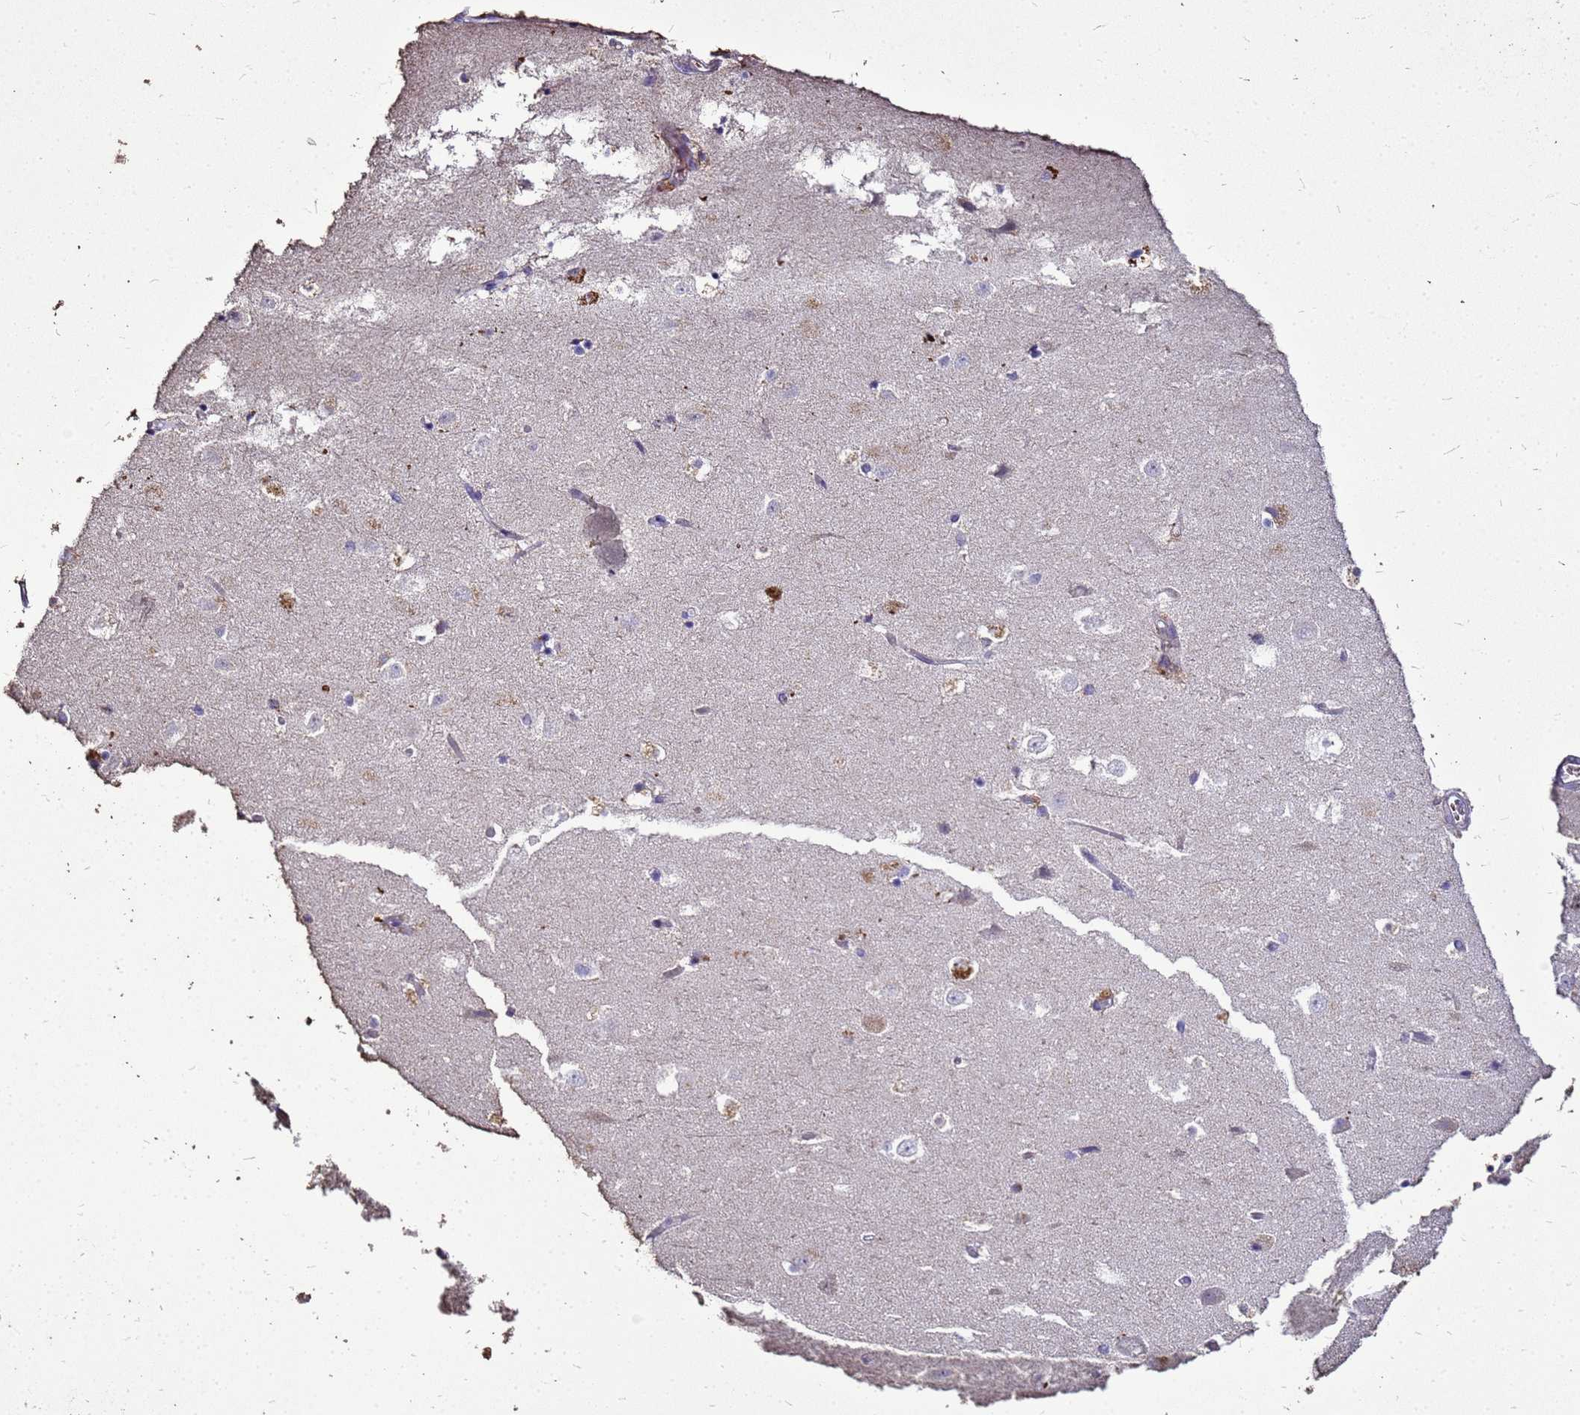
{"staining": {"intensity": "negative", "quantity": "none", "location": "none"}, "tissue": "hippocampus", "cell_type": "Glial cells", "image_type": "normal", "snomed": [{"axis": "morphology", "description": "Normal tissue, NOS"}, {"axis": "topography", "description": "Hippocampus"}], "caption": "Micrograph shows no significant protein positivity in glial cells of normal hippocampus.", "gene": "S100A2", "patient": {"sex": "female", "age": 52}}